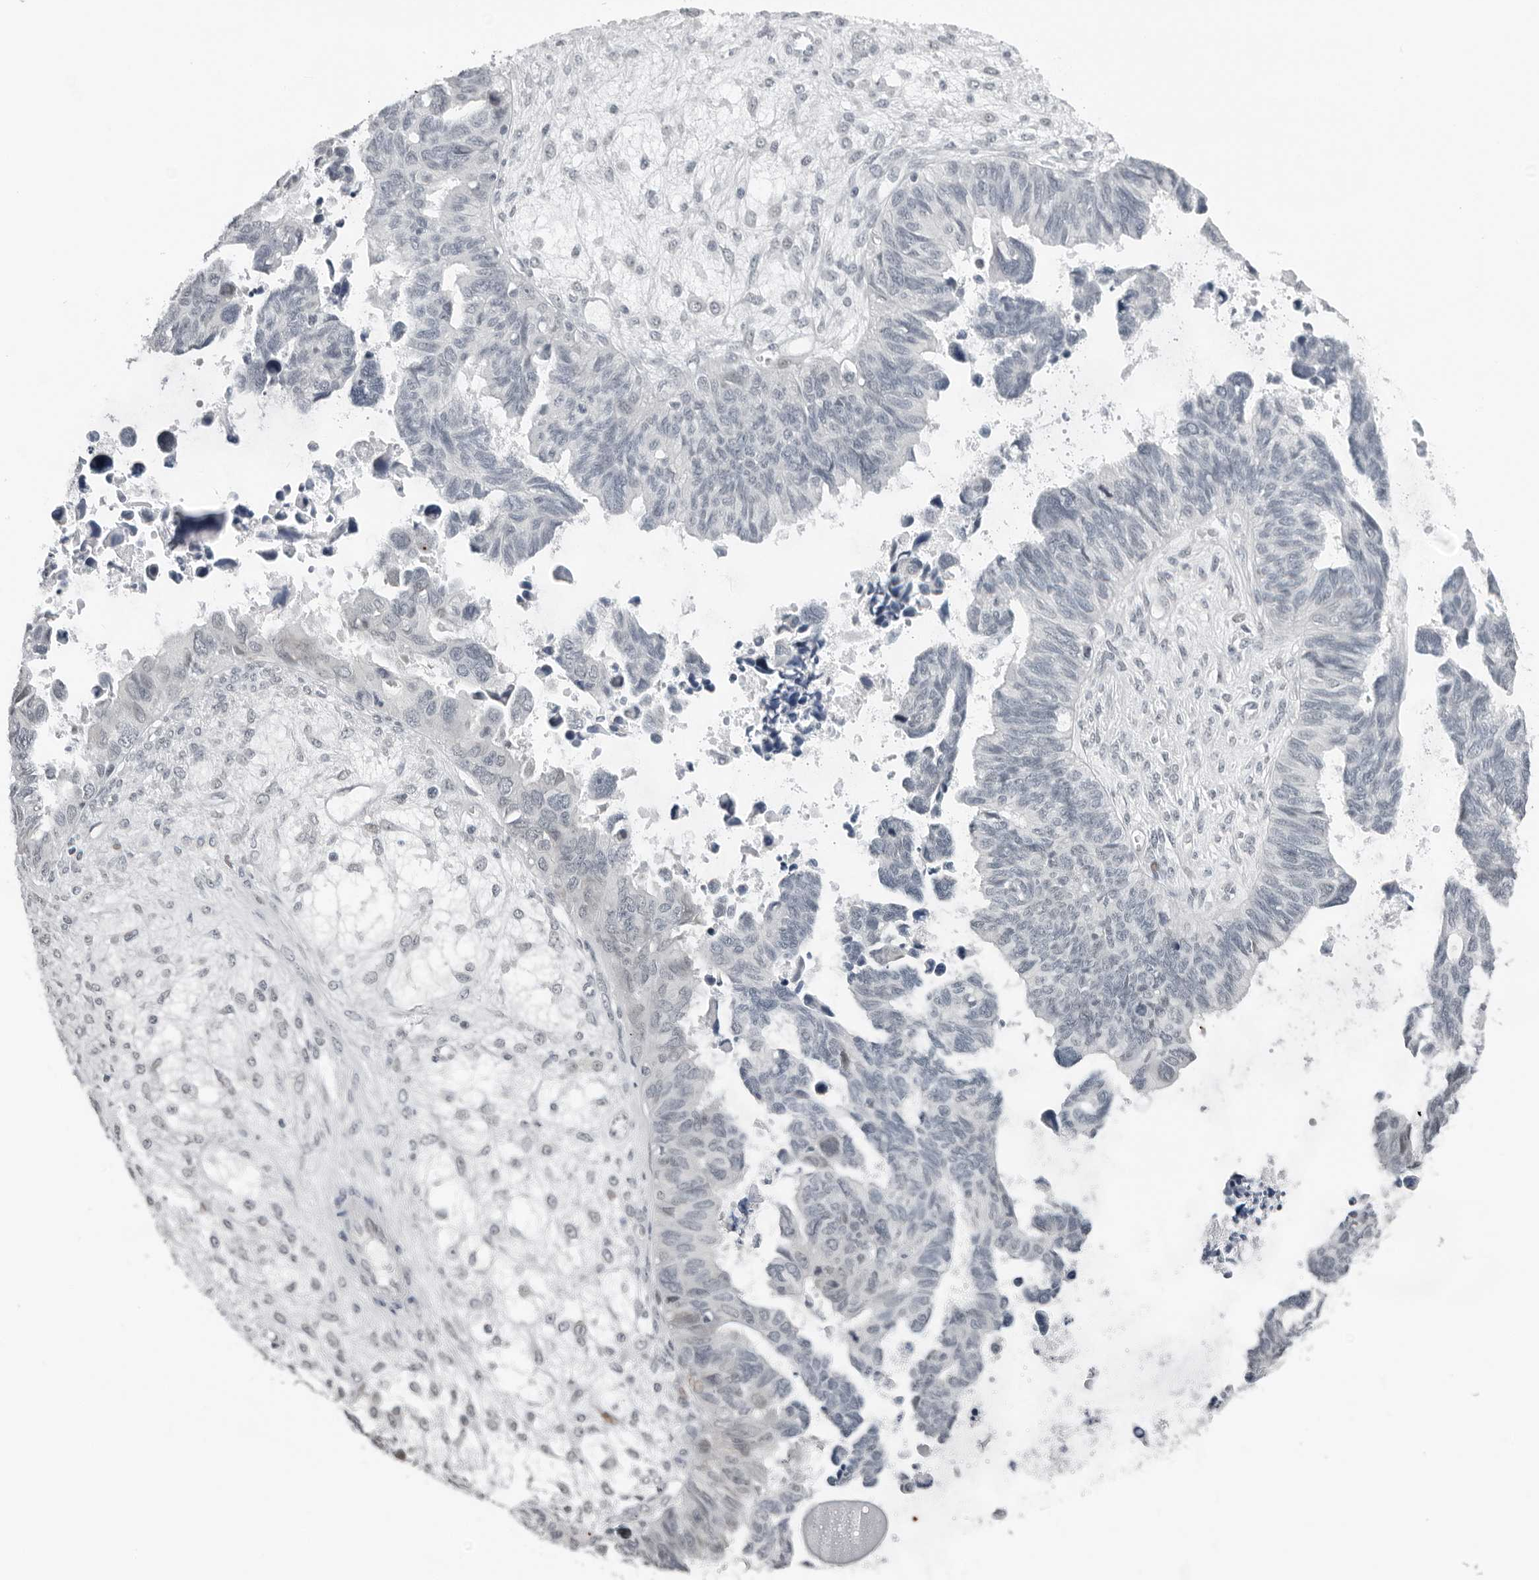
{"staining": {"intensity": "moderate", "quantity": "<25%", "location": "nuclear"}, "tissue": "ovarian cancer", "cell_type": "Tumor cells", "image_type": "cancer", "snomed": [{"axis": "morphology", "description": "Cystadenocarcinoma, serous, NOS"}, {"axis": "topography", "description": "Ovary"}], "caption": "High-magnification brightfield microscopy of ovarian cancer stained with DAB (3,3'-diaminobenzidine) (brown) and counterstained with hematoxylin (blue). tumor cells exhibit moderate nuclear positivity is identified in approximately<25% of cells.", "gene": "PPP1R42", "patient": {"sex": "female", "age": 79}}